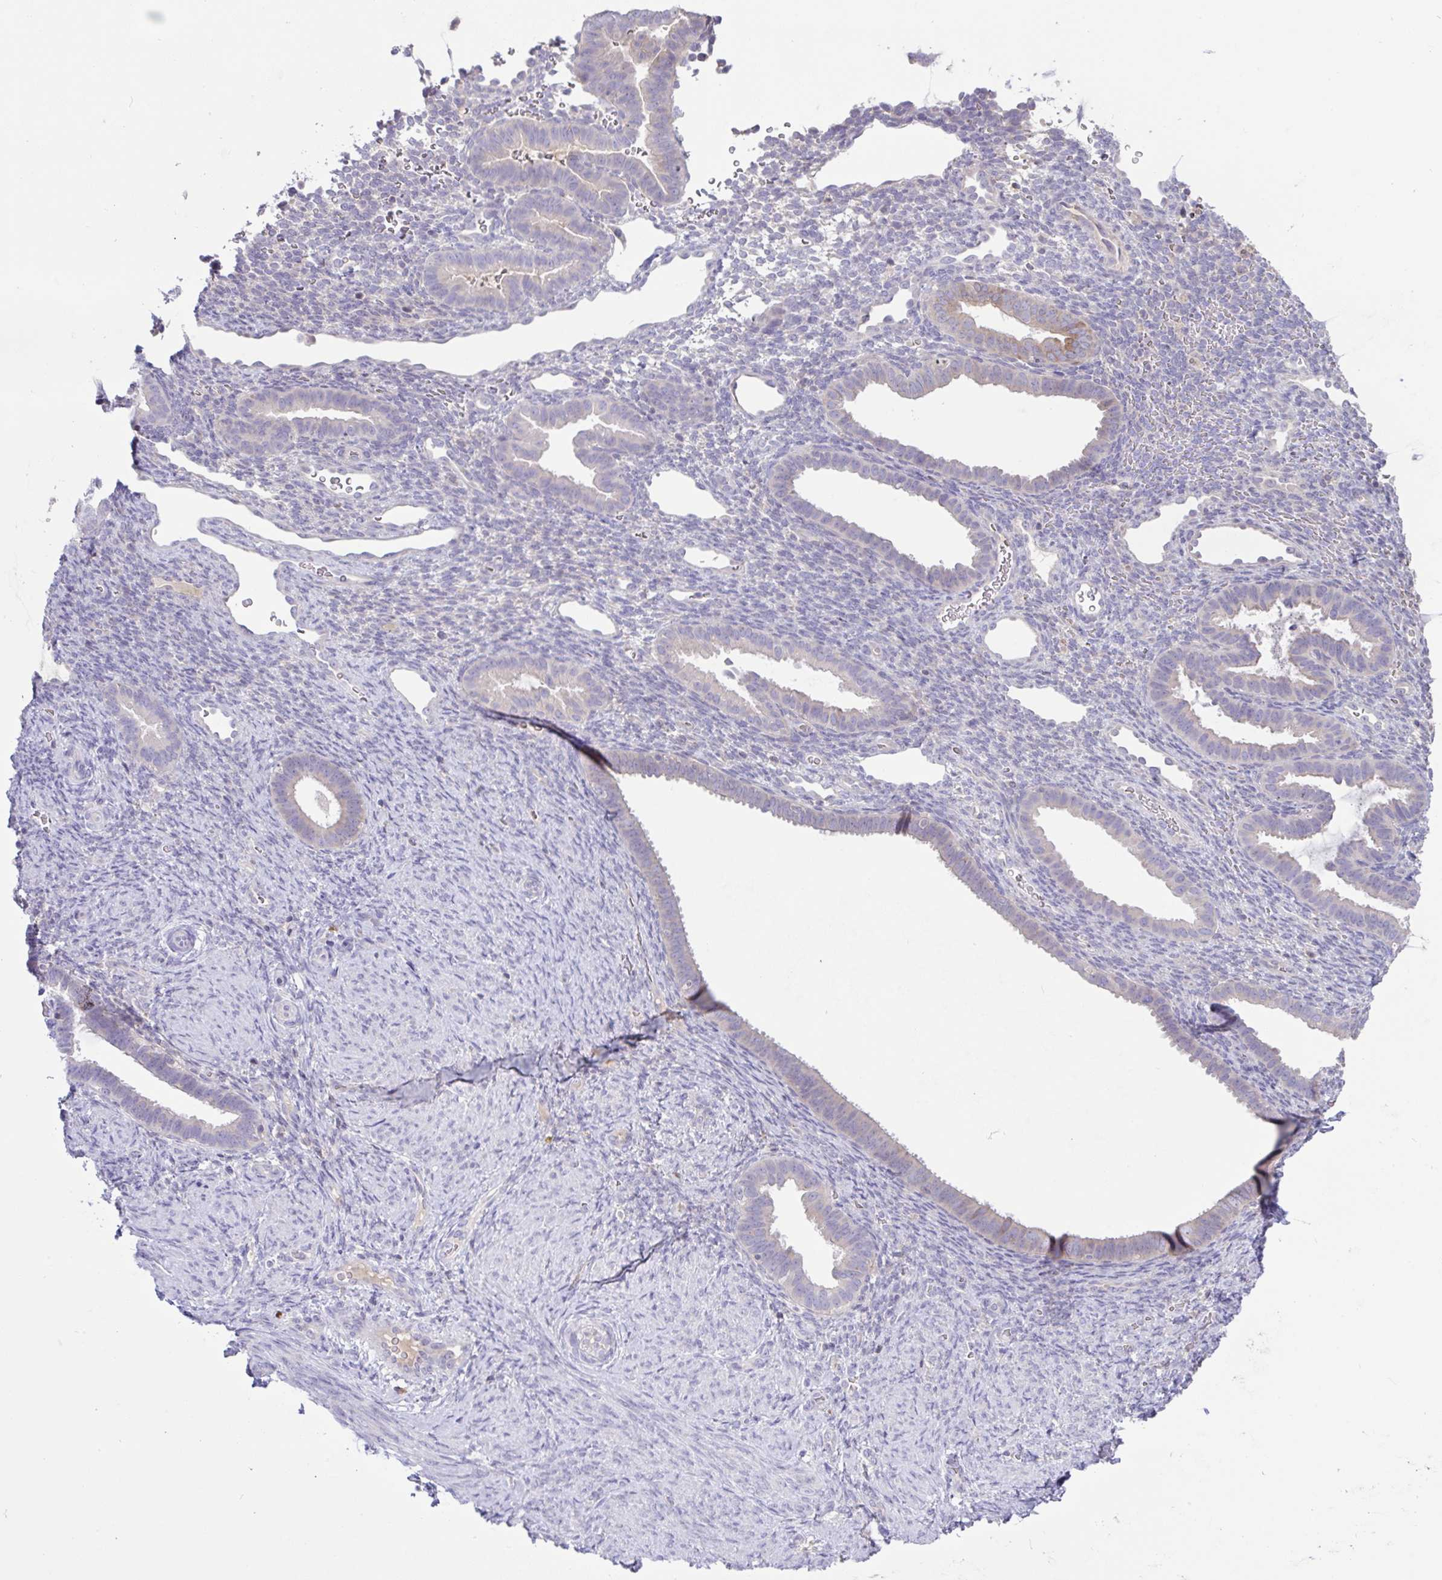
{"staining": {"intensity": "negative", "quantity": "none", "location": "none"}, "tissue": "endometrium", "cell_type": "Cells in endometrial stroma", "image_type": "normal", "snomed": [{"axis": "morphology", "description": "Normal tissue, NOS"}, {"axis": "topography", "description": "Endometrium"}], "caption": "Histopathology image shows no protein staining in cells in endometrial stroma of unremarkable endometrium. (DAB (3,3'-diaminobenzidine) immunohistochemistry, high magnification).", "gene": "TMEM41A", "patient": {"sex": "female", "age": 34}}